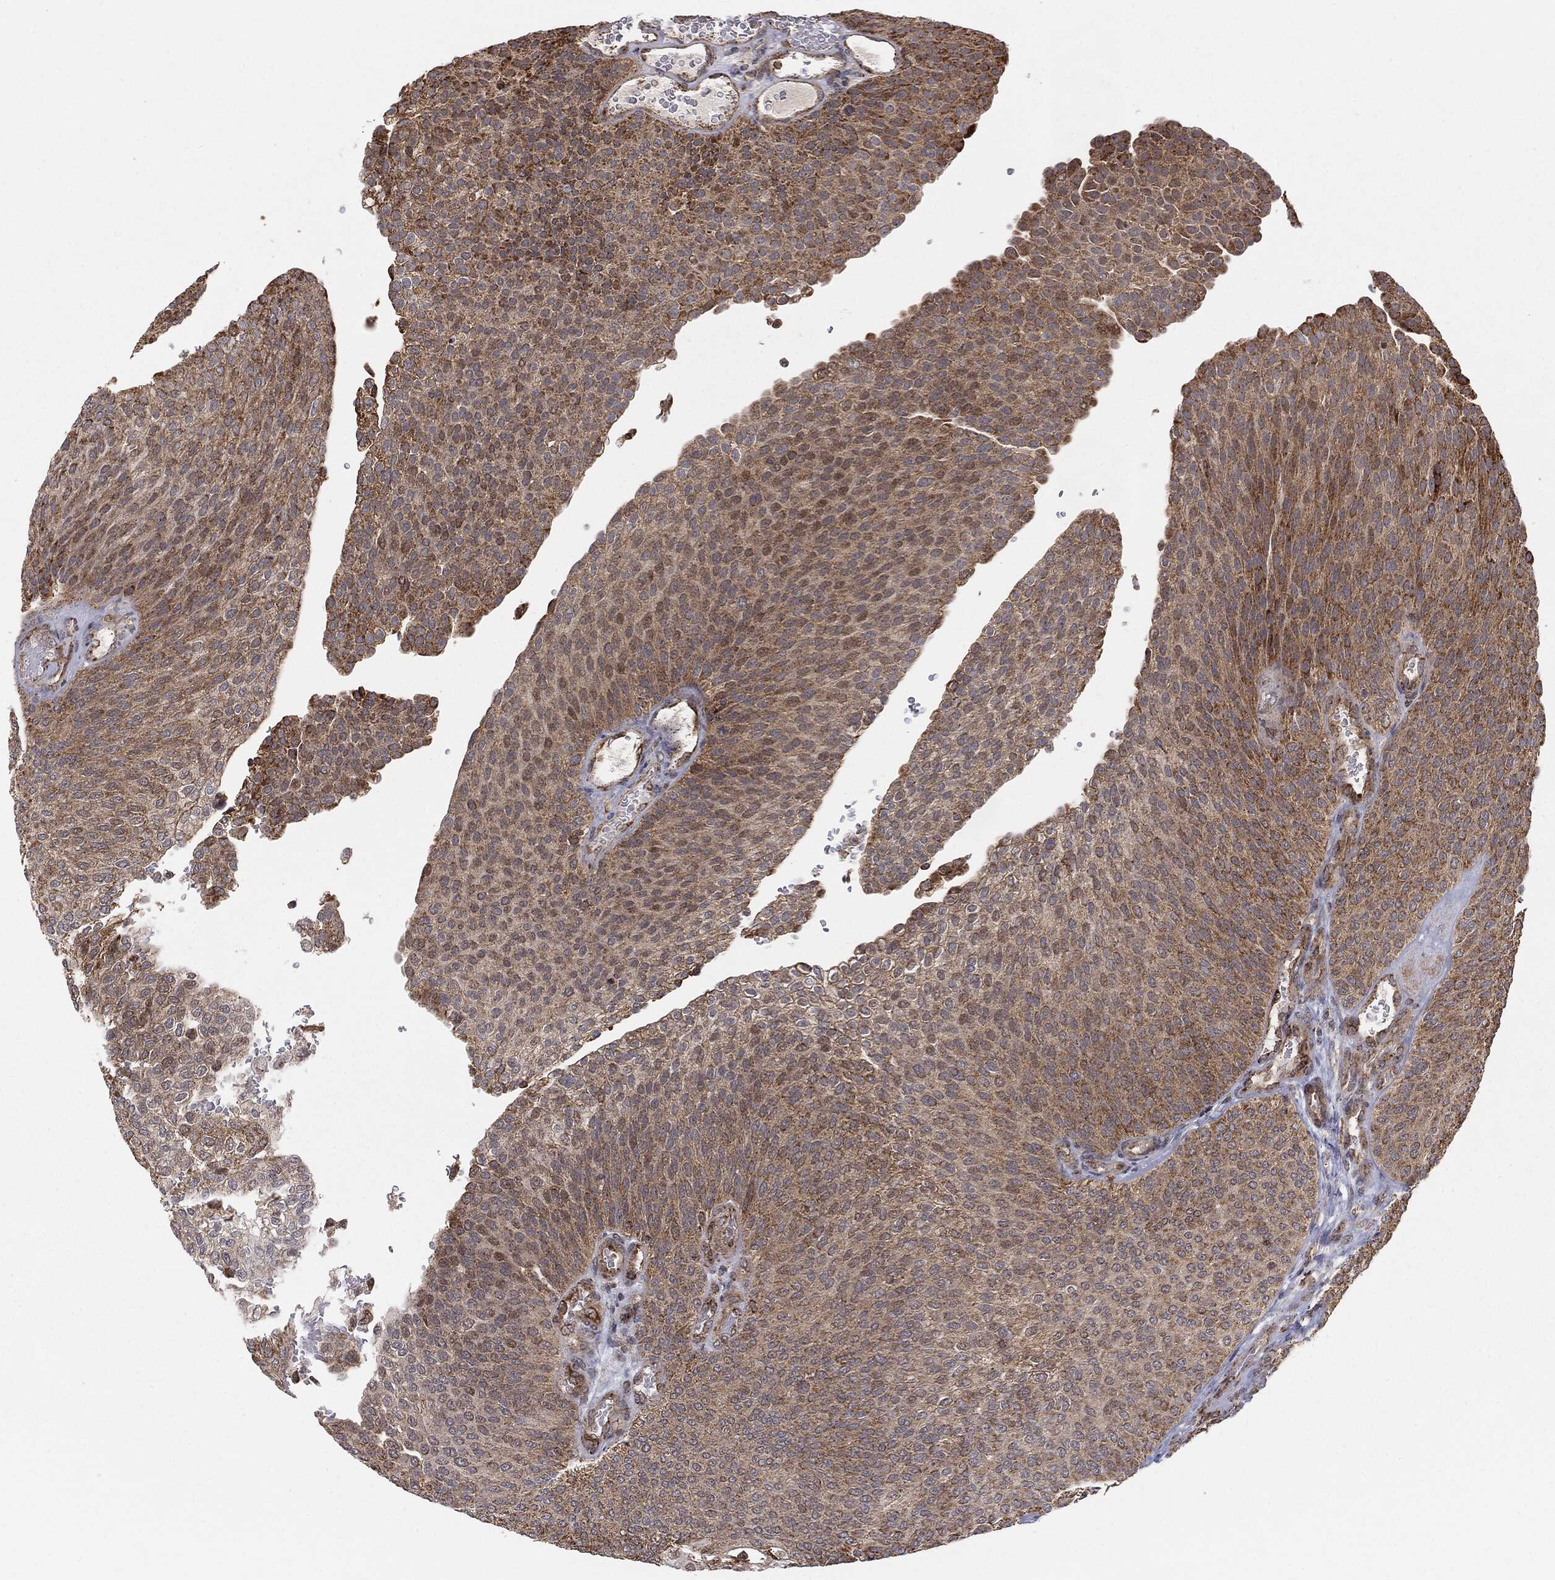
{"staining": {"intensity": "moderate", "quantity": ">75%", "location": "cytoplasmic/membranous"}, "tissue": "urothelial cancer", "cell_type": "Tumor cells", "image_type": "cancer", "snomed": [{"axis": "morphology", "description": "Urothelial carcinoma, High grade"}, {"axis": "topography", "description": "Urinary bladder"}], "caption": "Brown immunohistochemical staining in human urothelial carcinoma (high-grade) exhibits moderate cytoplasmic/membranous expression in approximately >75% of tumor cells. Nuclei are stained in blue.", "gene": "MTOR", "patient": {"sex": "female", "age": 79}}